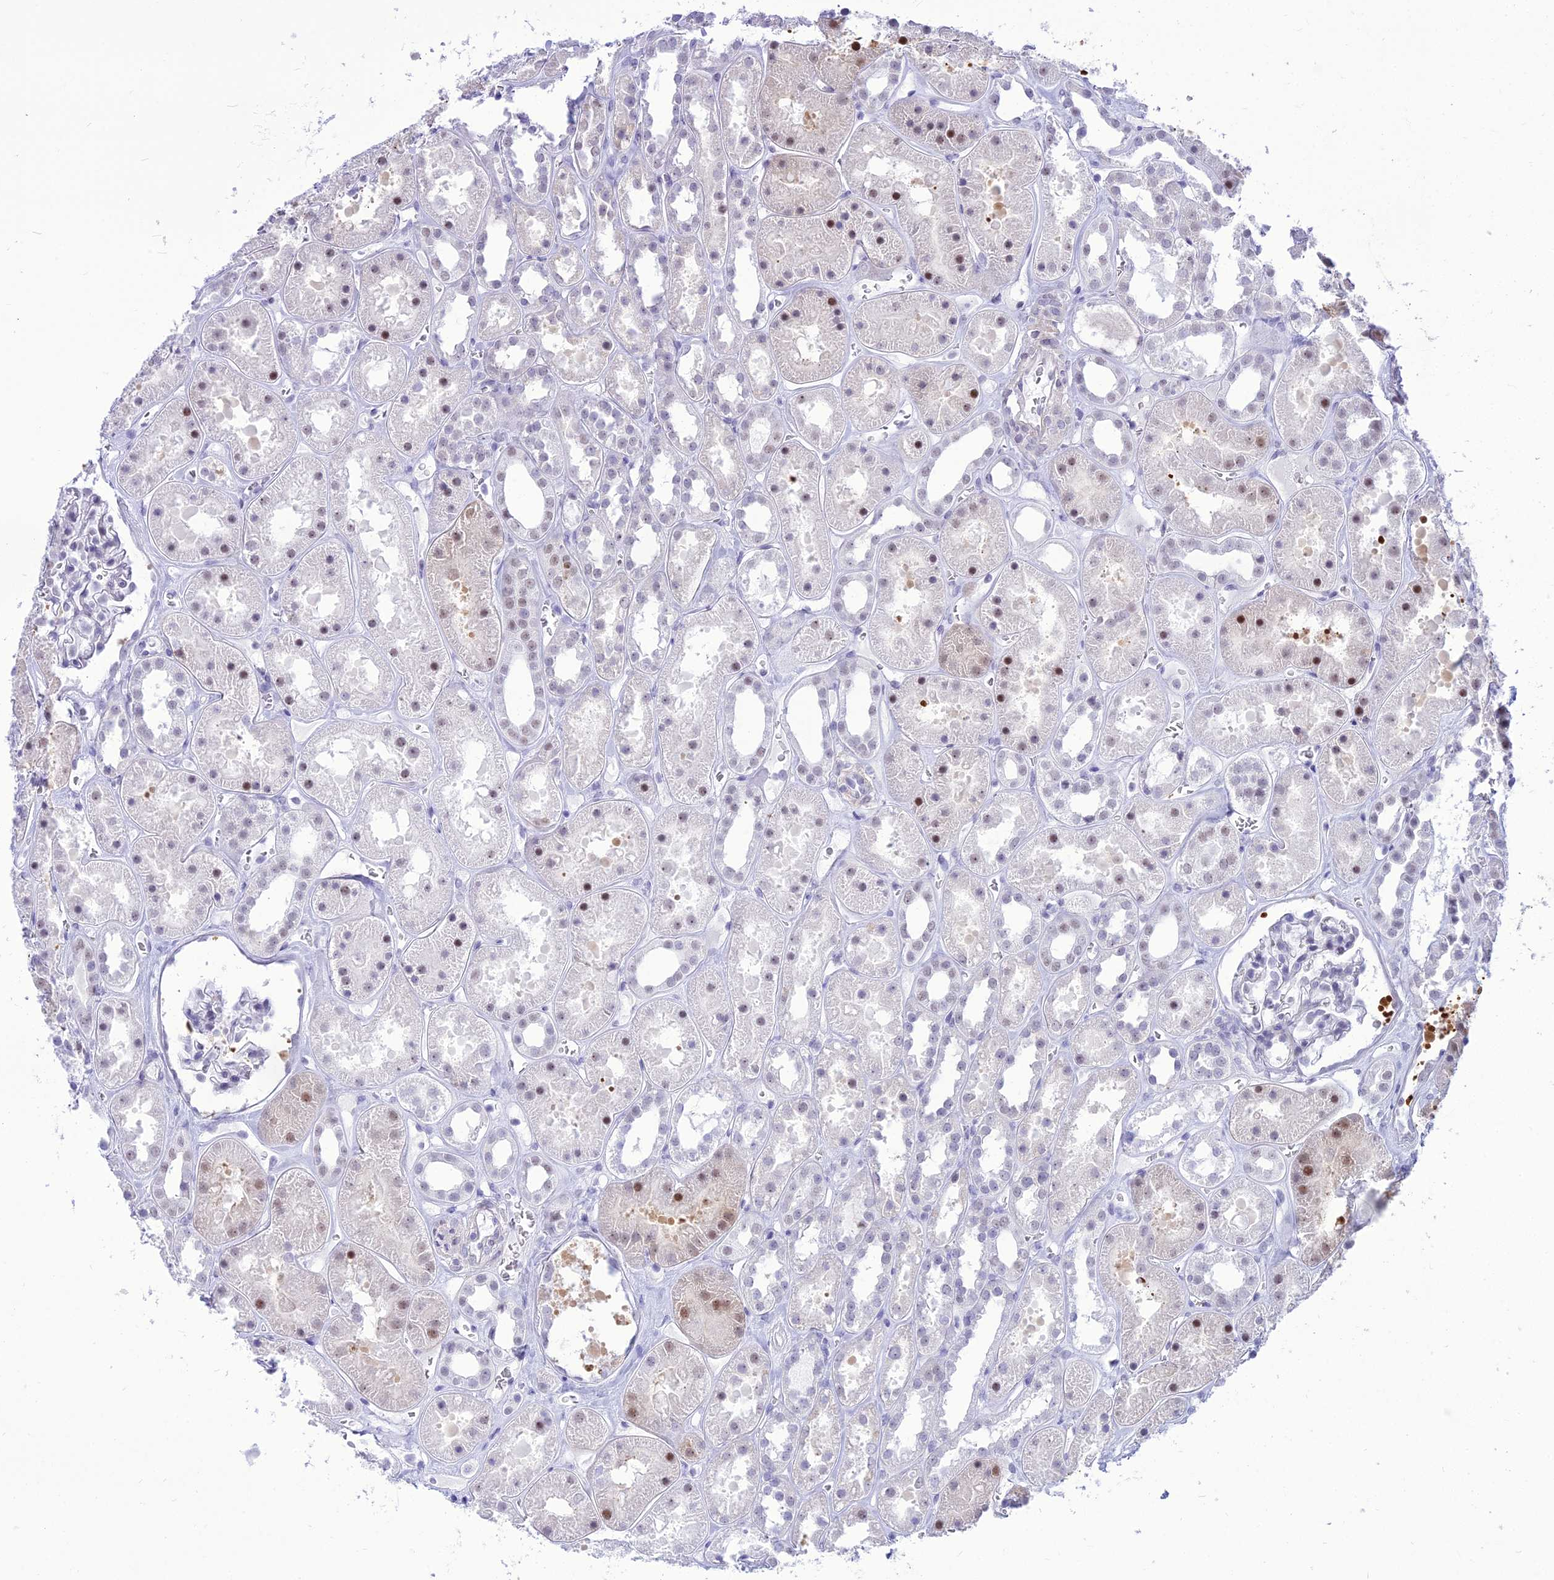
{"staining": {"intensity": "negative", "quantity": "none", "location": "none"}, "tissue": "kidney", "cell_type": "Cells in glomeruli", "image_type": "normal", "snomed": [{"axis": "morphology", "description": "Normal tissue, NOS"}, {"axis": "topography", "description": "Kidney"}], "caption": "DAB immunohistochemical staining of normal kidney shows no significant expression in cells in glomeruli.", "gene": "DHX40", "patient": {"sex": "female", "age": 41}}